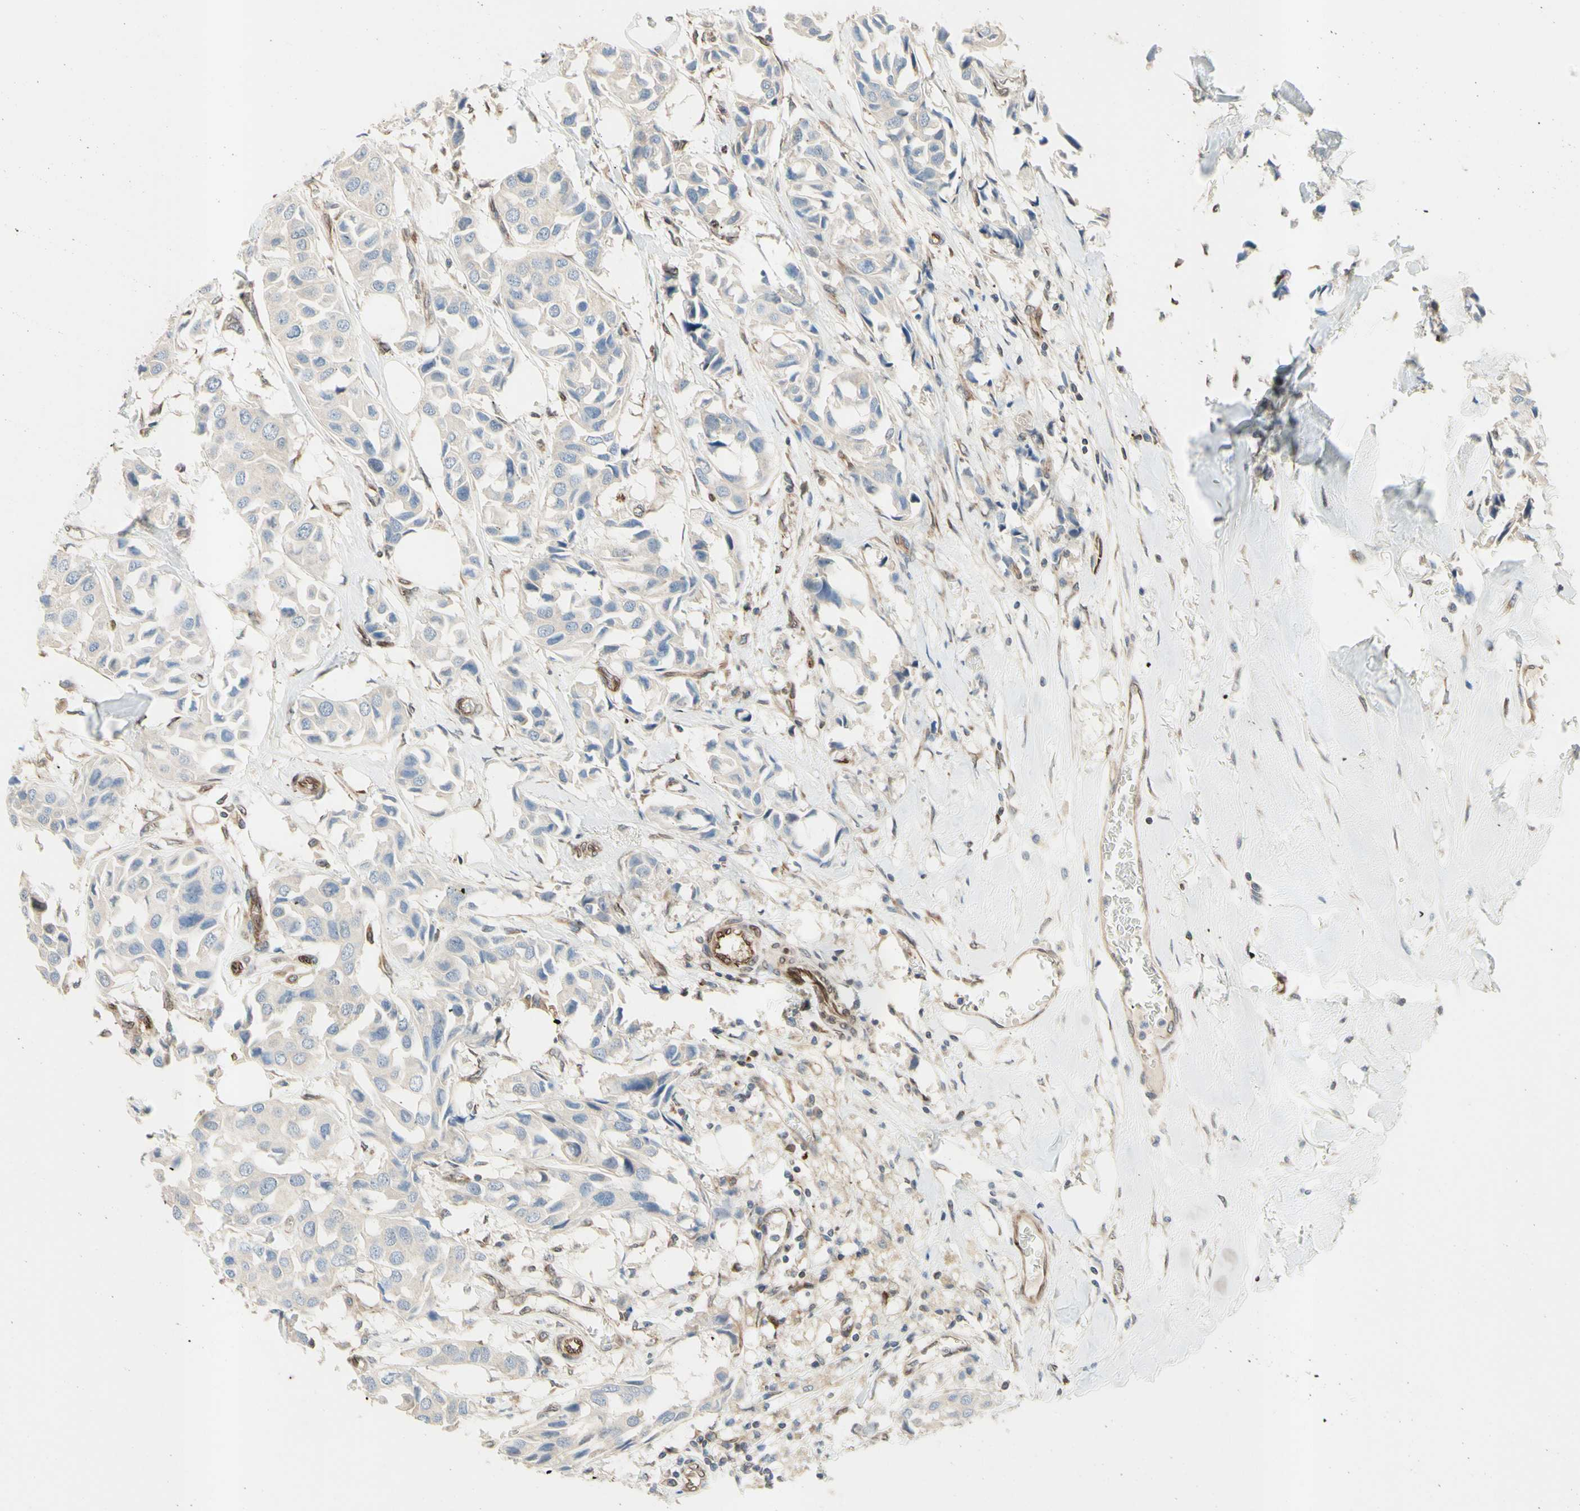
{"staining": {"intensity": "weak", "quantity": ">75%", "location": "cytoplasmic/membranous"}, "tissue": "breast cancer", "cell_type": "Tumor cells", "image_type": "cancer", "snomed": [{"axis": "morphology", "description": "Duct carcinoma"}, {"axis": "topography", "description": "Breast"}], "caption": "This micrograph reveals breast cancer stained with immunohistochemistry to label a protein in brown. The cytoplasmic/membranous of tumor cells show weak positivity for the protein. Nuclei are counter-stained blue.", "gene": "TRAF2", "patient": {"sex": "female", "age": 80}}